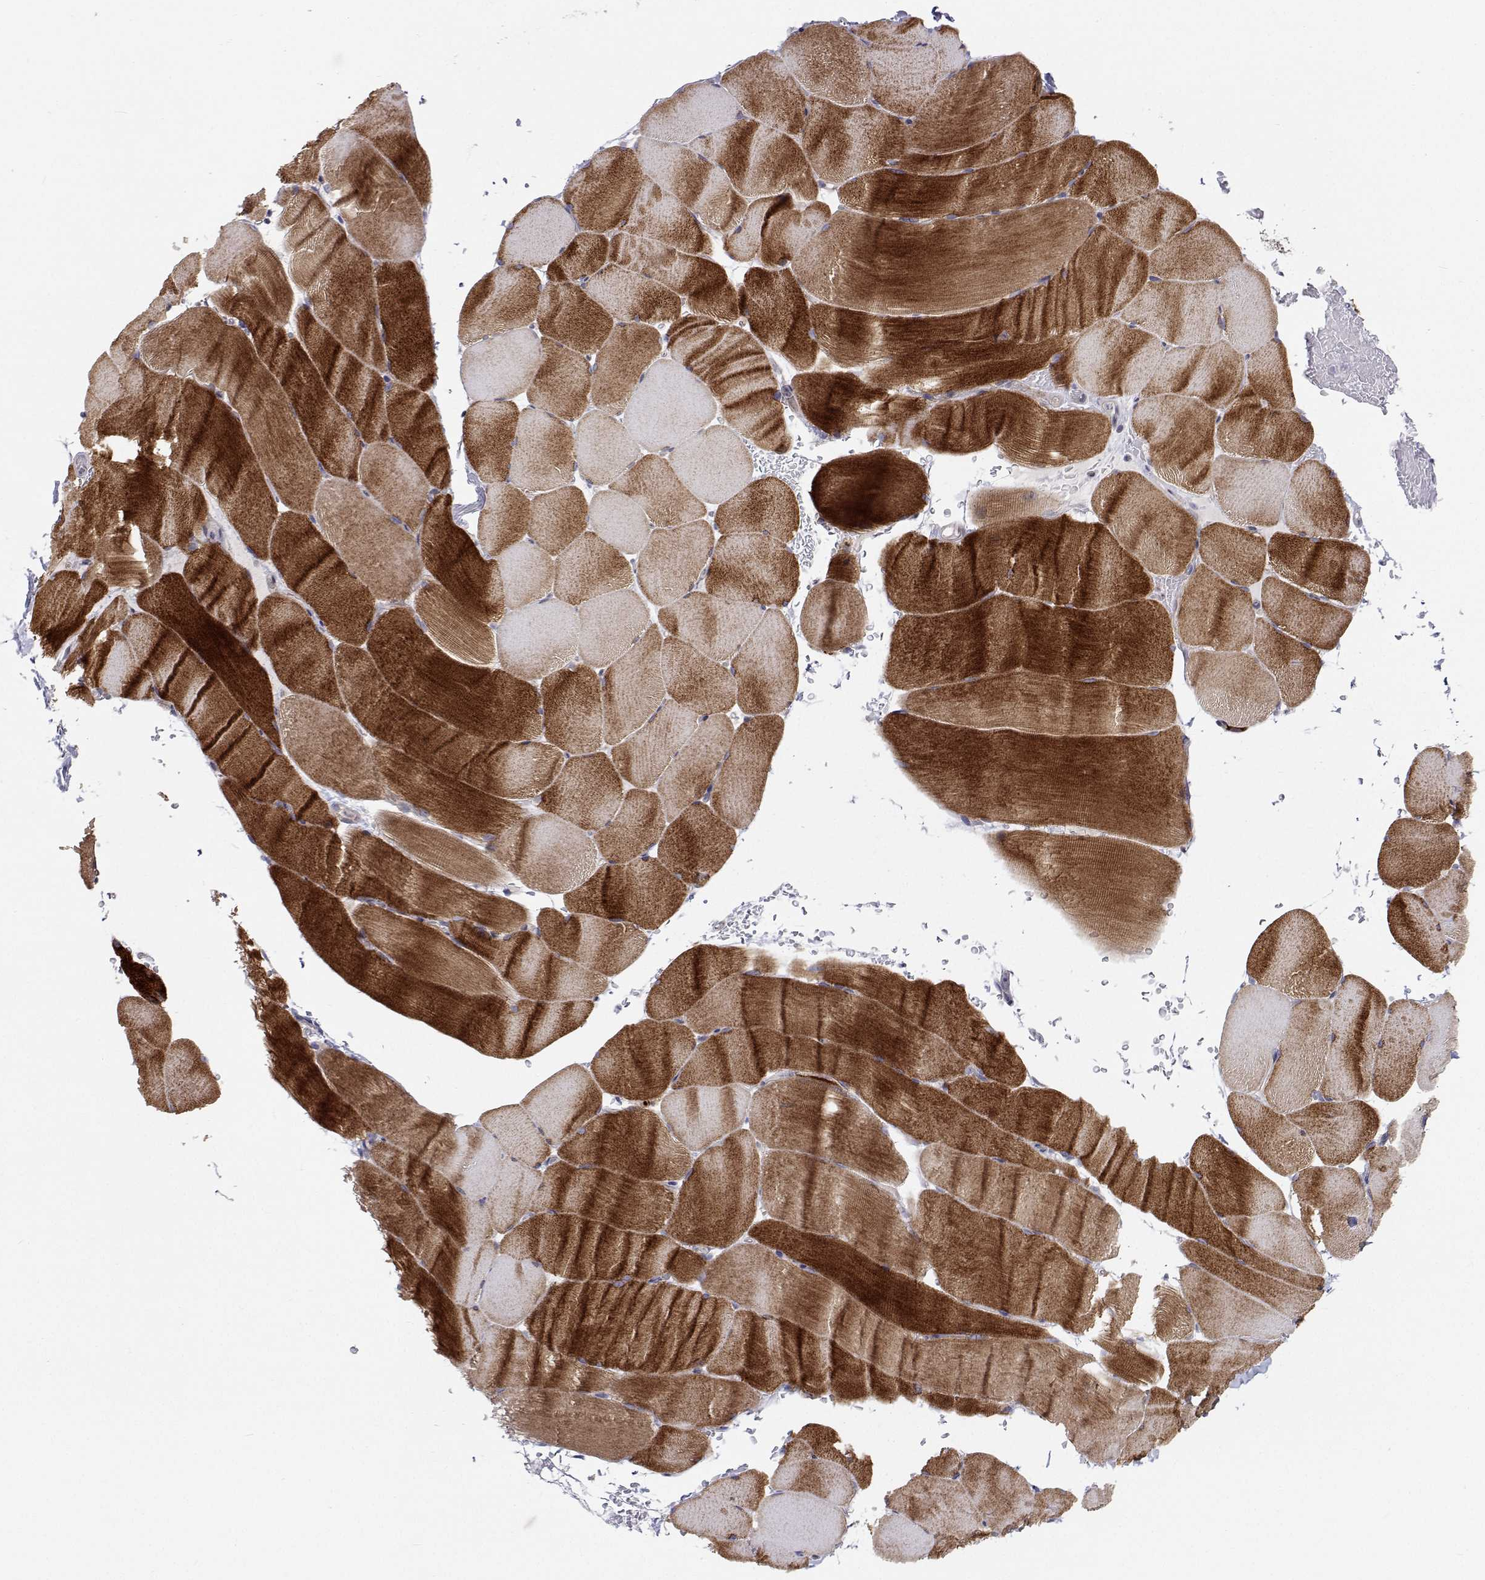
{"staining": {"intensity": "strong", "quantity": "25%-75%", "location": "cytoplasmic/membranous"}, "tissue": "skeletal muscle", "cell_type": "Myocytes", "image_type": "normal", "snomed": [{"axis": "morphology", "description": "Normal tissue, NOS"}, {"axis": "topography", "description": "Skeletal muscle"}], "caption": "This is a photomicrograph of immunohistochemistry staining of normal skeletal muscle, which shows strong staining in the cytoplasmic/membranous of myocytes.", "gene": "MYPN", "patient": {"sex": "female", "age": 37}}